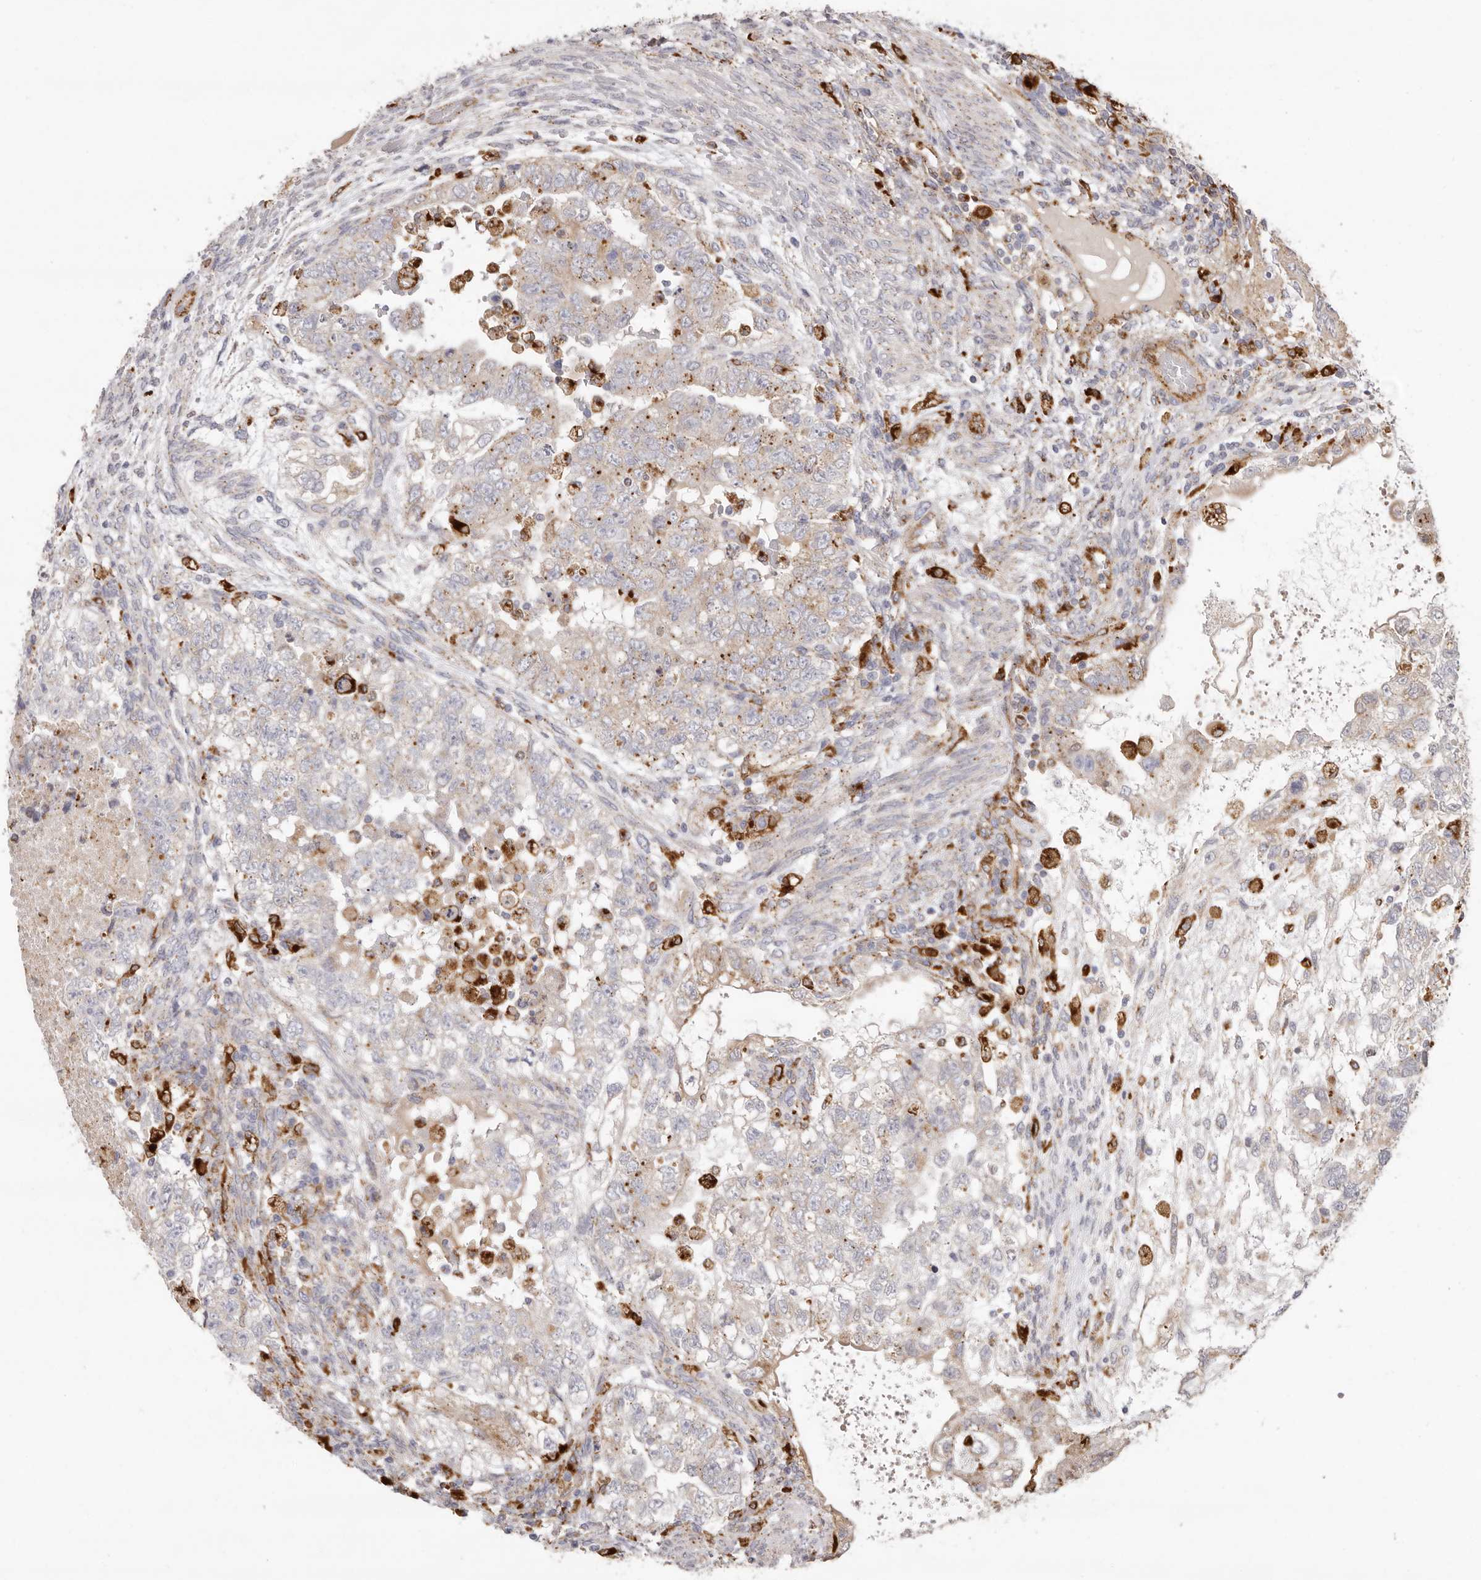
{"staining": {"intensity": "weak", "quantity": "<25%", "location": "cytoplasmic/membranous"}, "tissue": "testis cancer", "cell_type": "Tumor cells", "image_type": "cancer", "snomed": [{"axis": "morphology", "description": "Carcinoma, Embryonal, NOS"}, {"axis": "topography", "description": "Testis"}], "caption": "This is a histopathology image of immunohistochemistry staining of testis embryonal carcinoma, which shows no expression in tumor cells.", "gene": "GRN", "patient": {"sex": "male", "age": 37}}